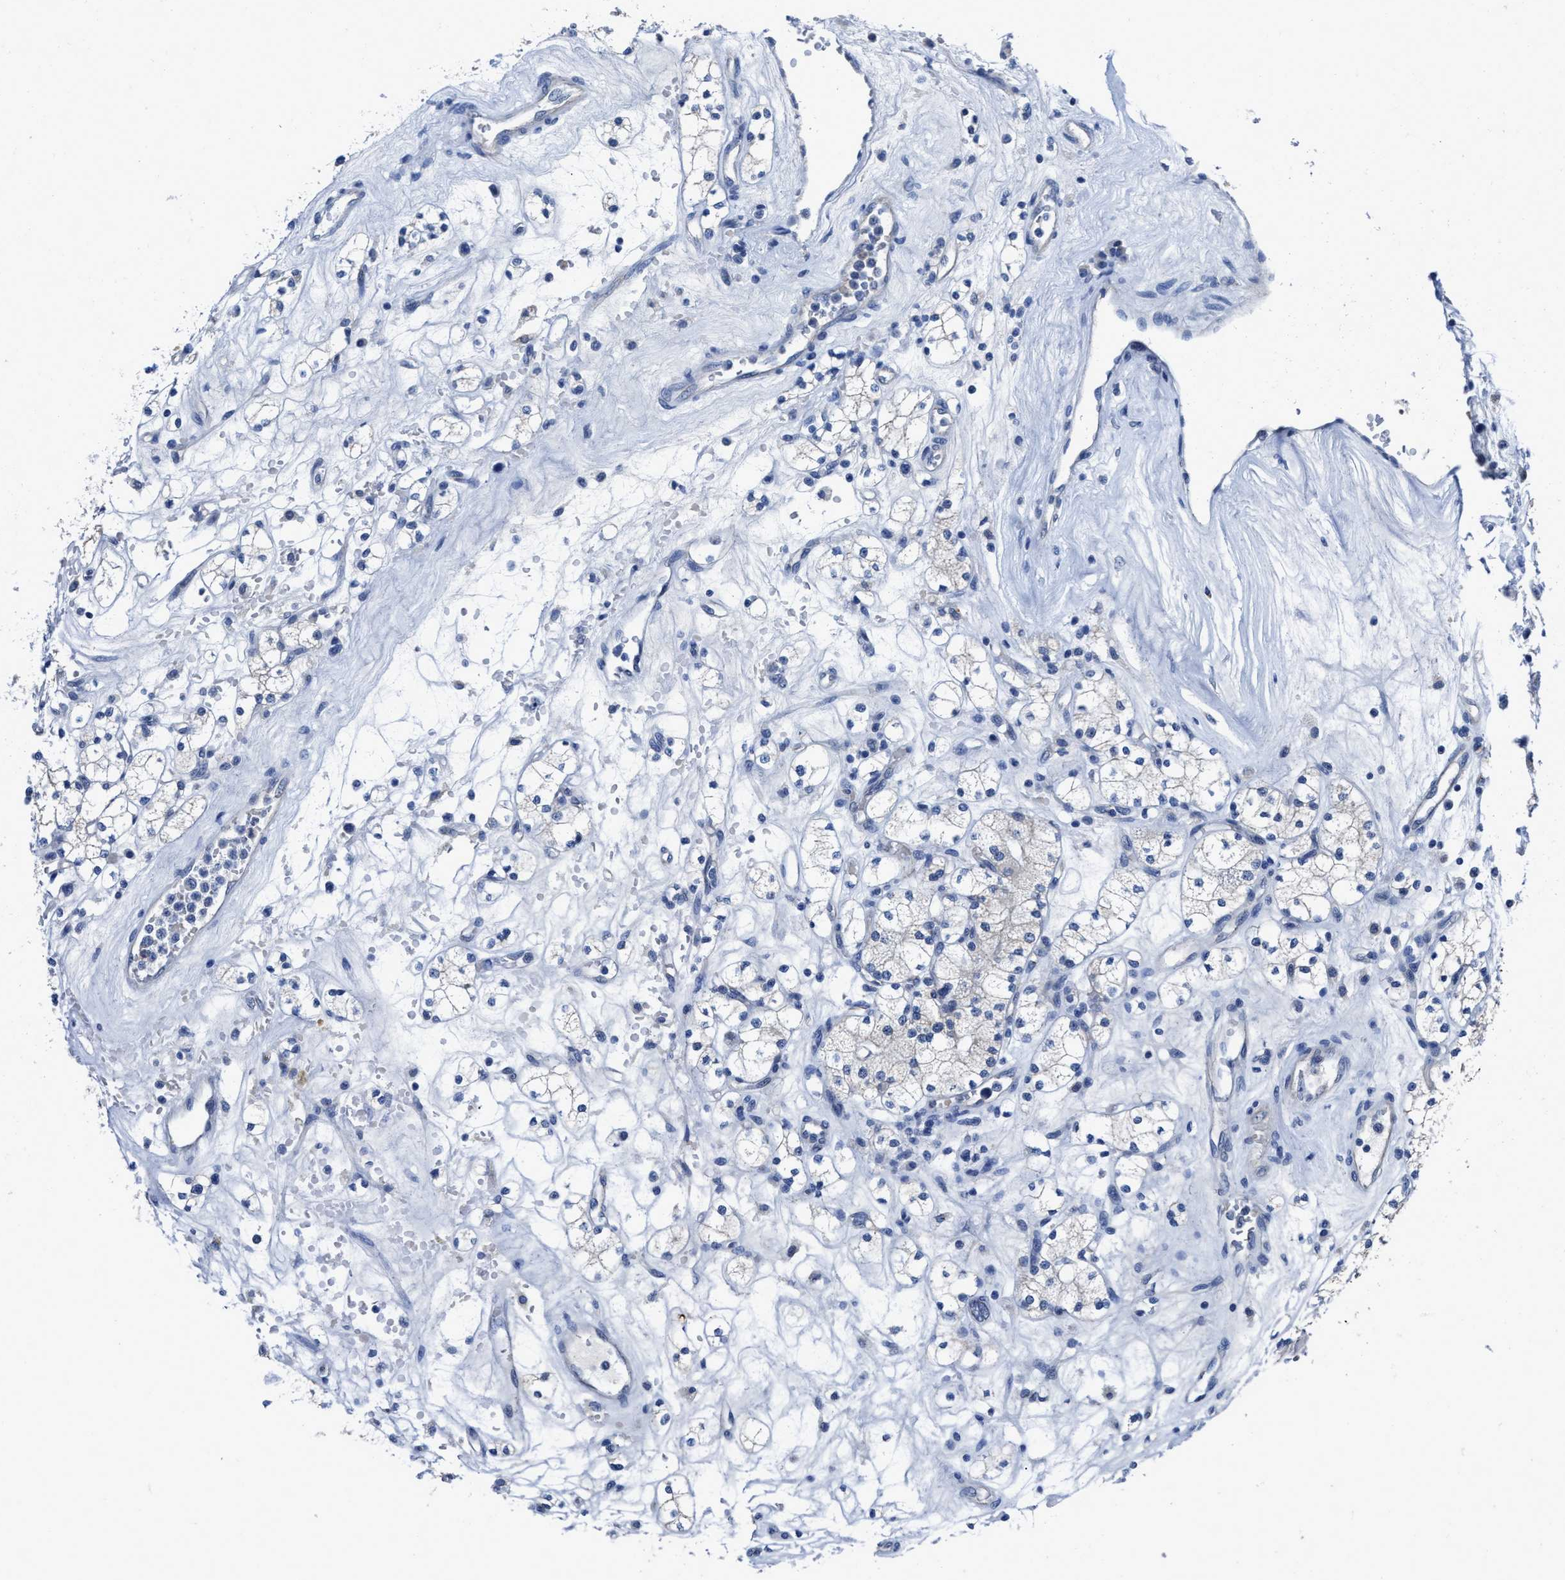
{"staining": {"intensity": "negative", "quantity": "none", "location": "none"}, "tissue": "renal cancer", "cell_type": "Tumor cells", "image_type": "cancer", "snomed": [{"axis": "morphology", "description": "Adenocarcinoma, NOS"}, {"axis": "topography", "description": "Kidney"}], "caption": "An immunohistochemistry (IHC) micrograph of adenocarcinoma (renal) is shown. There is no staining in tumor cells of adenocarcinoma (renal).", "gene": "GHITM", "patient": {"sex": "male", "age": 77}}